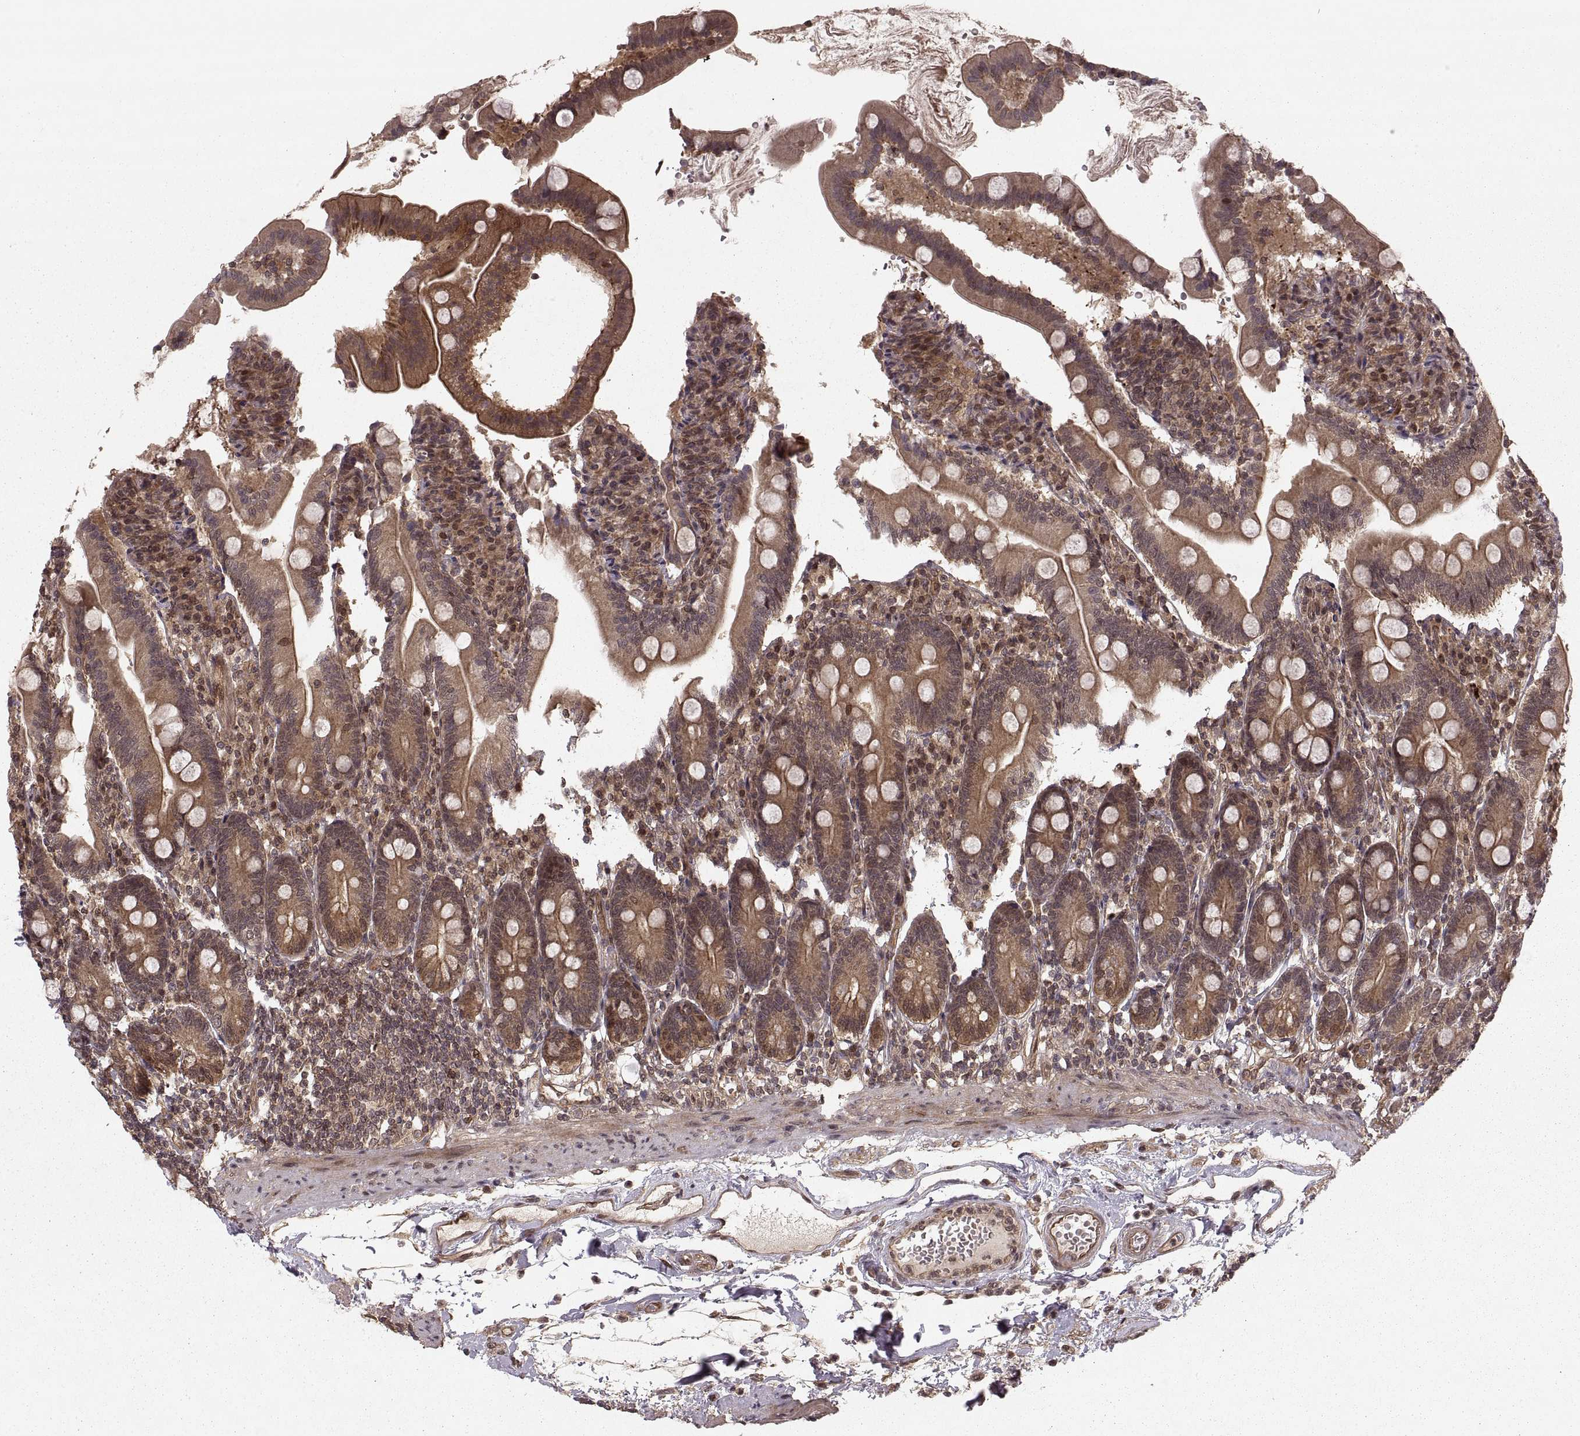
{"staining": {"intensity": "moderate", "quantity": ">75%", "location": "cytoplasmic/membranous"}, "tissue": "duodenum", "cell_type": "Glandular cells", "image_type": "normal", "snomed": [{"axis": "morphology", "description": "Normal tissue, NOS"}, {"axis": "topography", "description": "Duodenum"}], "caption": "Immunohistochemistry (IHC) image of normal human duodenum stained for a protein (brown), which exhibits medium levels of moderate cytoplasmic/membranous positivity in about >75% of glandular cells.", "gene": "DEDD", "patient": {"sex": "female", "age": 67}}